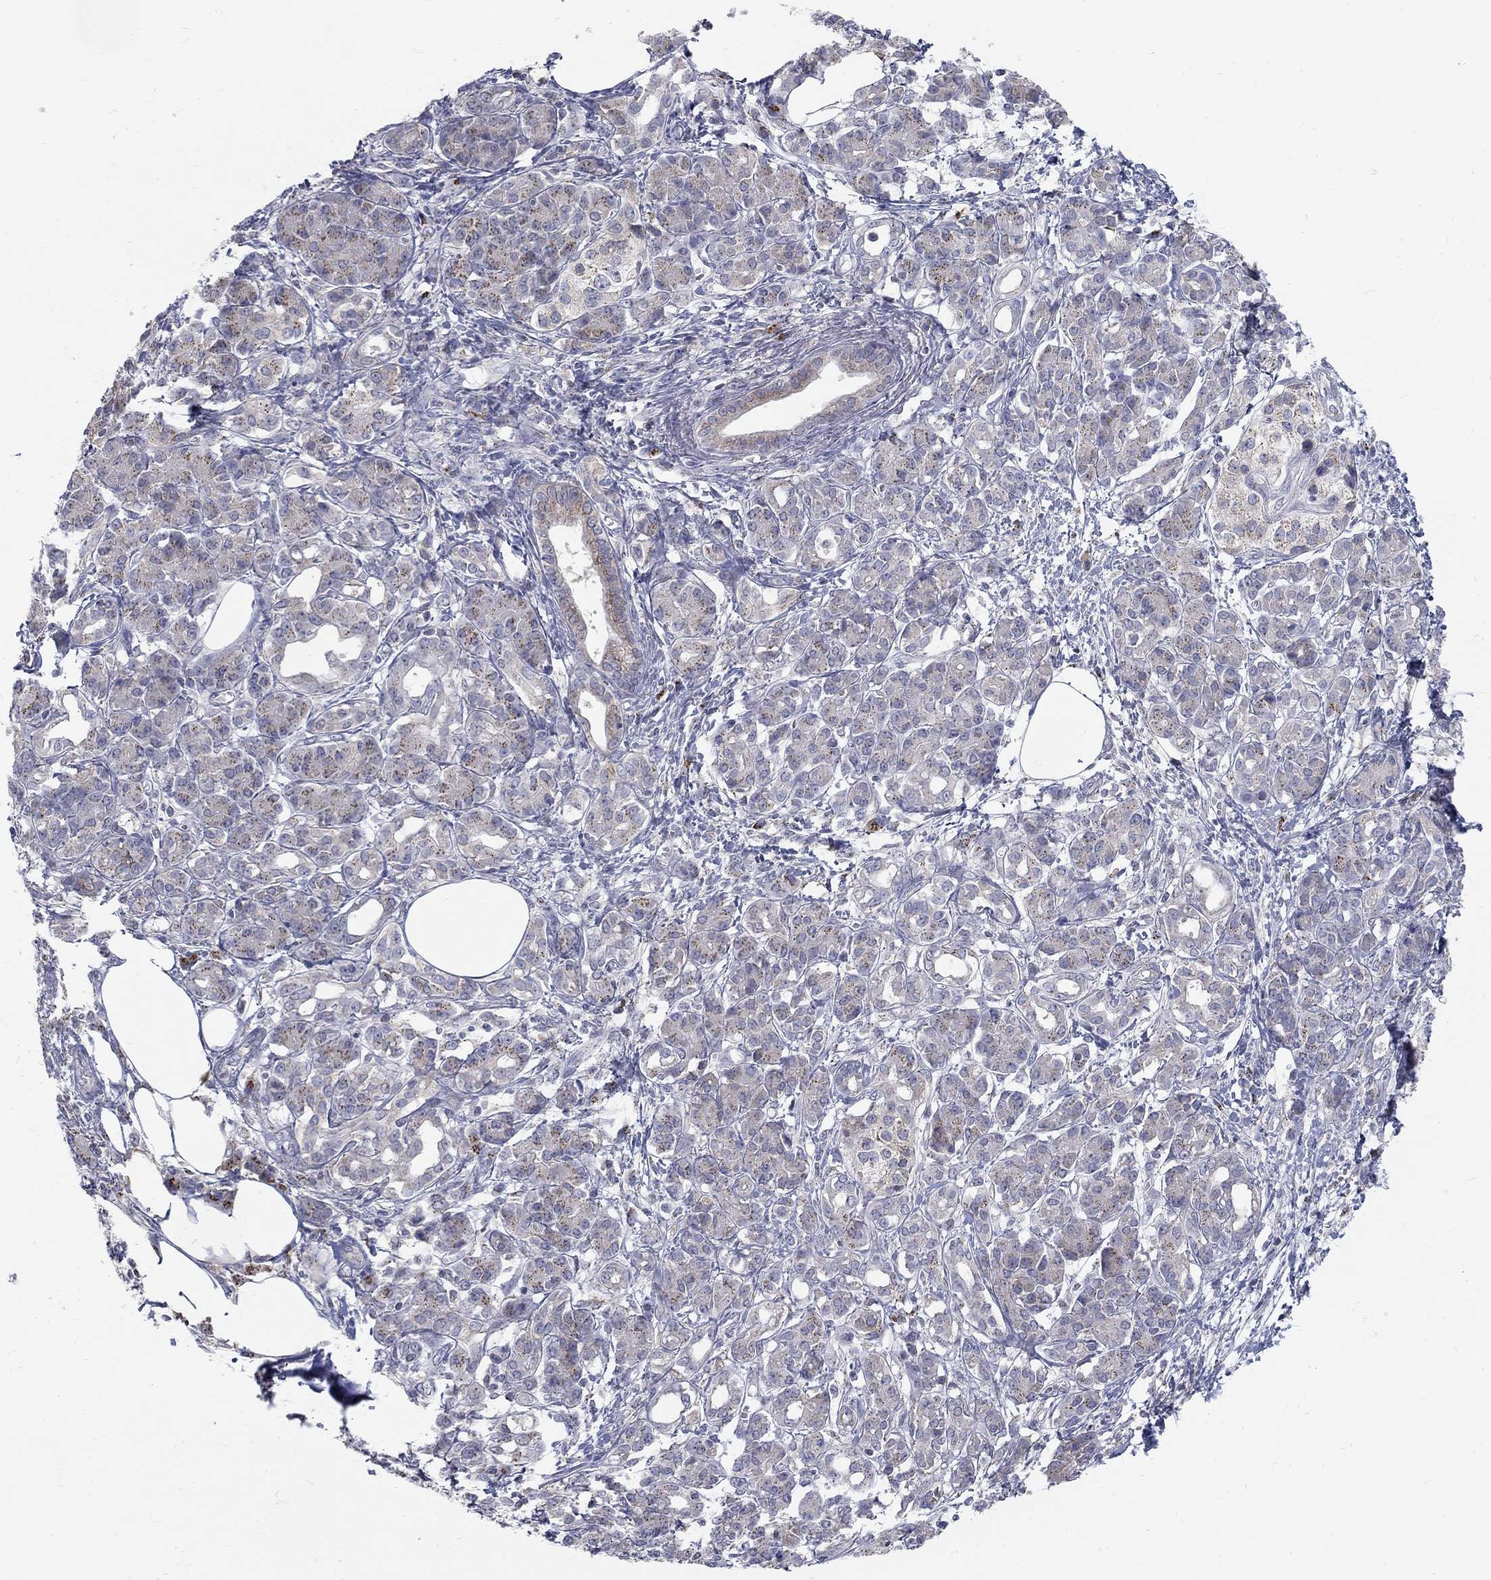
{"staining": {"intensity": "strong", "quantity": "<25%", "location": "cytoplasmic/membranous"}, "tissue": "pancreatic cancer", "cell_type": "Tumor cells", "image_type": "cancer", "snomed": [{"axis": "morphology", "description": "Adenocarcinoma, NOS"}, {"axis": "topography", "description": "Pancreas"}], "caption": "Strong cytoplasmic/membranous expression is appreciated in approximately <25% of tumor cells in pancreatic adenocarcinoma.", "gene": "PANK3", "patient": {"sex": "female", "age": 73}}